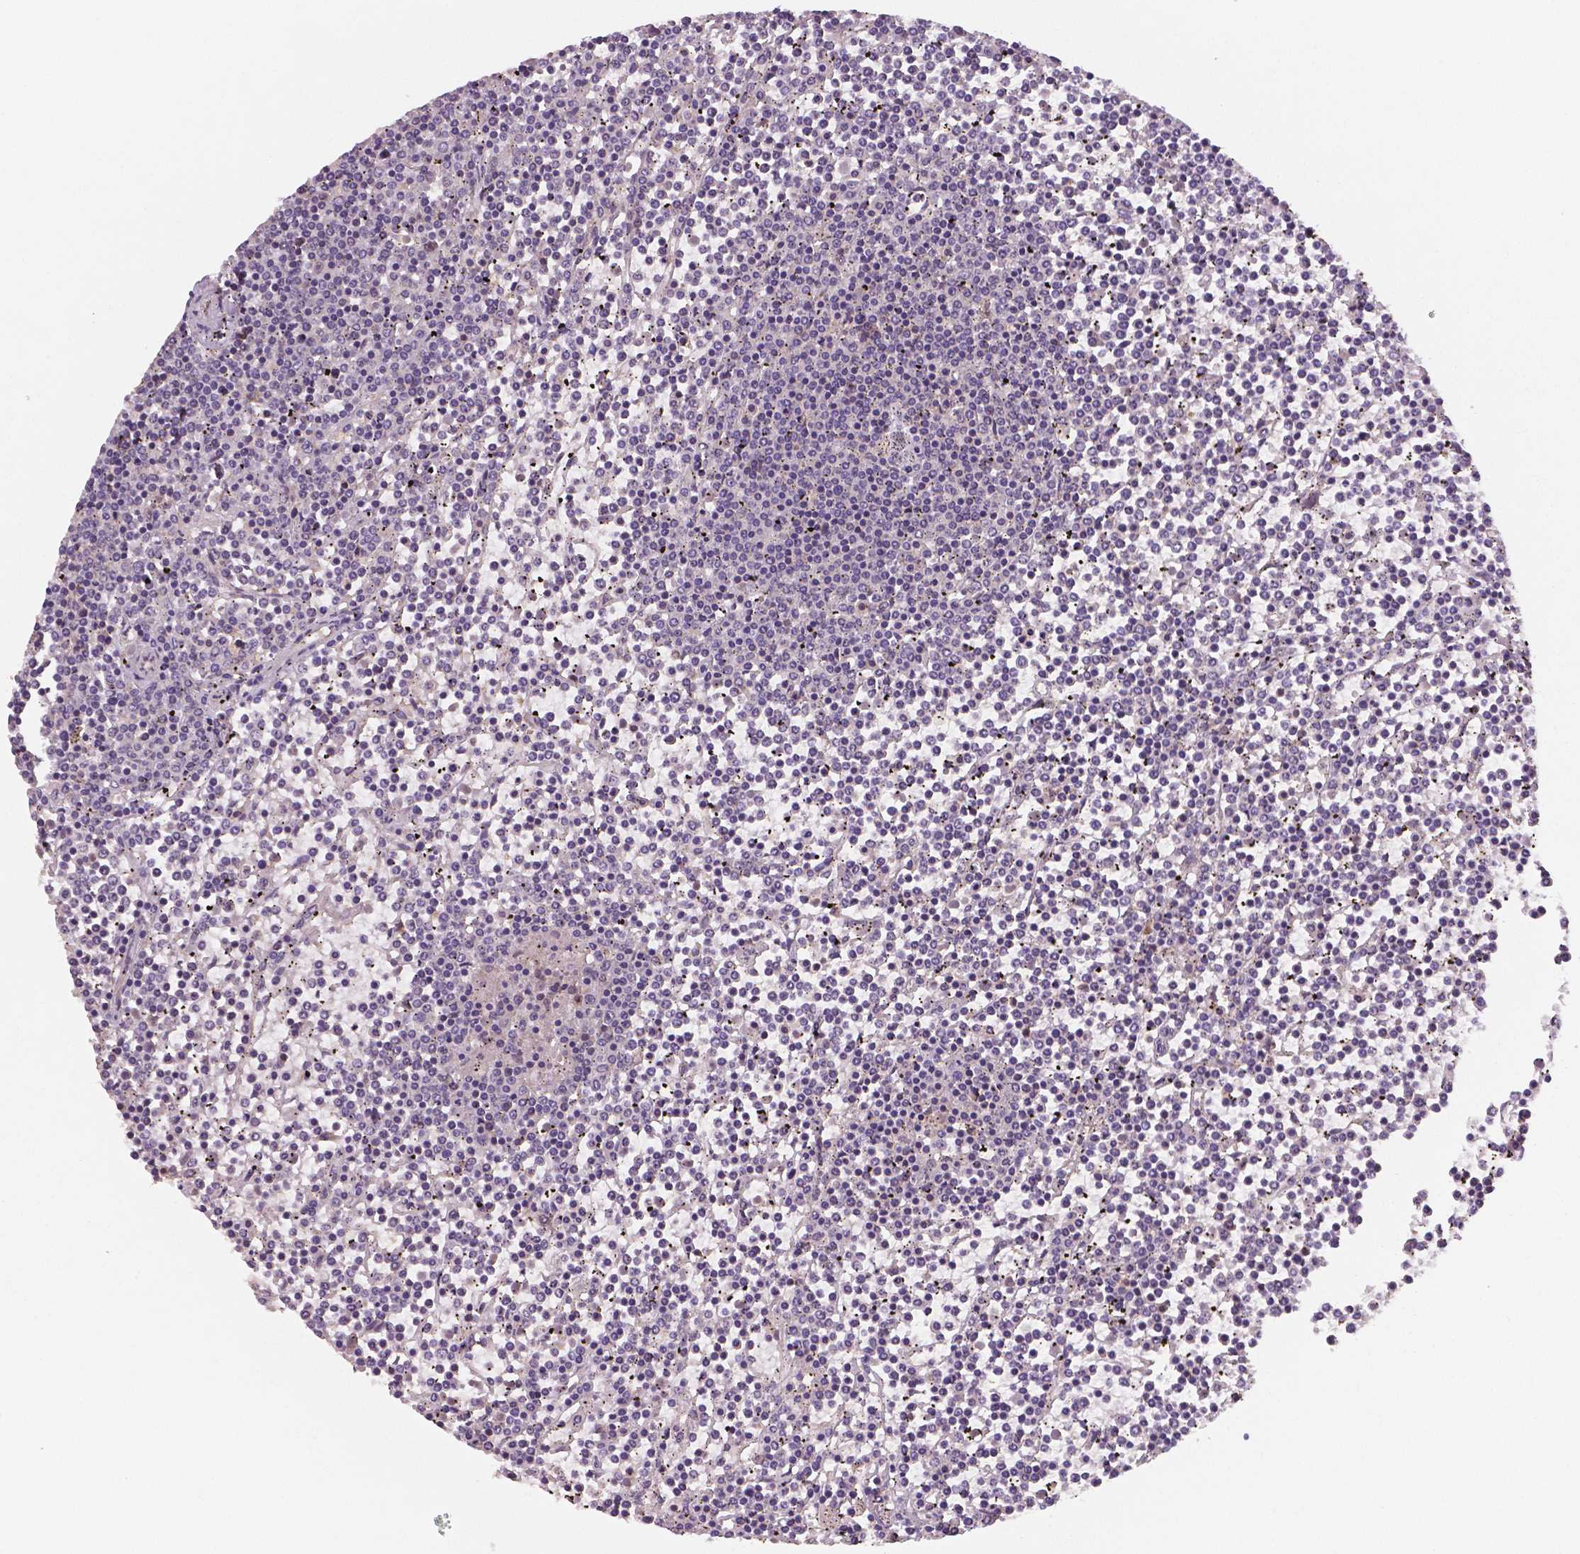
{"staining": {"intensity": "negative", "quantity": "none", "location": "none"}, "tissue": "lymphoma", "cell_type": "Tumor cells", "image_type": "cancer", "snomed": [{"axis": "morphology", "description": "Malignant lymphoma, non-Hodgkin's type, Low grade"}, {"axis": "topography", "description": "Spleen"}], "caption": "This histopathology image is of low-grade malignant lymphoma, non-Hodgkin's type stained with immunohistochemistry to label a protein in brown with the nuclei are counter-stained blue. There is no staining in tumor cells. (Brightfield microscopy of DAB IHC at high magnification).", "gene": "STAT3", "patient": {"sex": "female", "age": 19}}